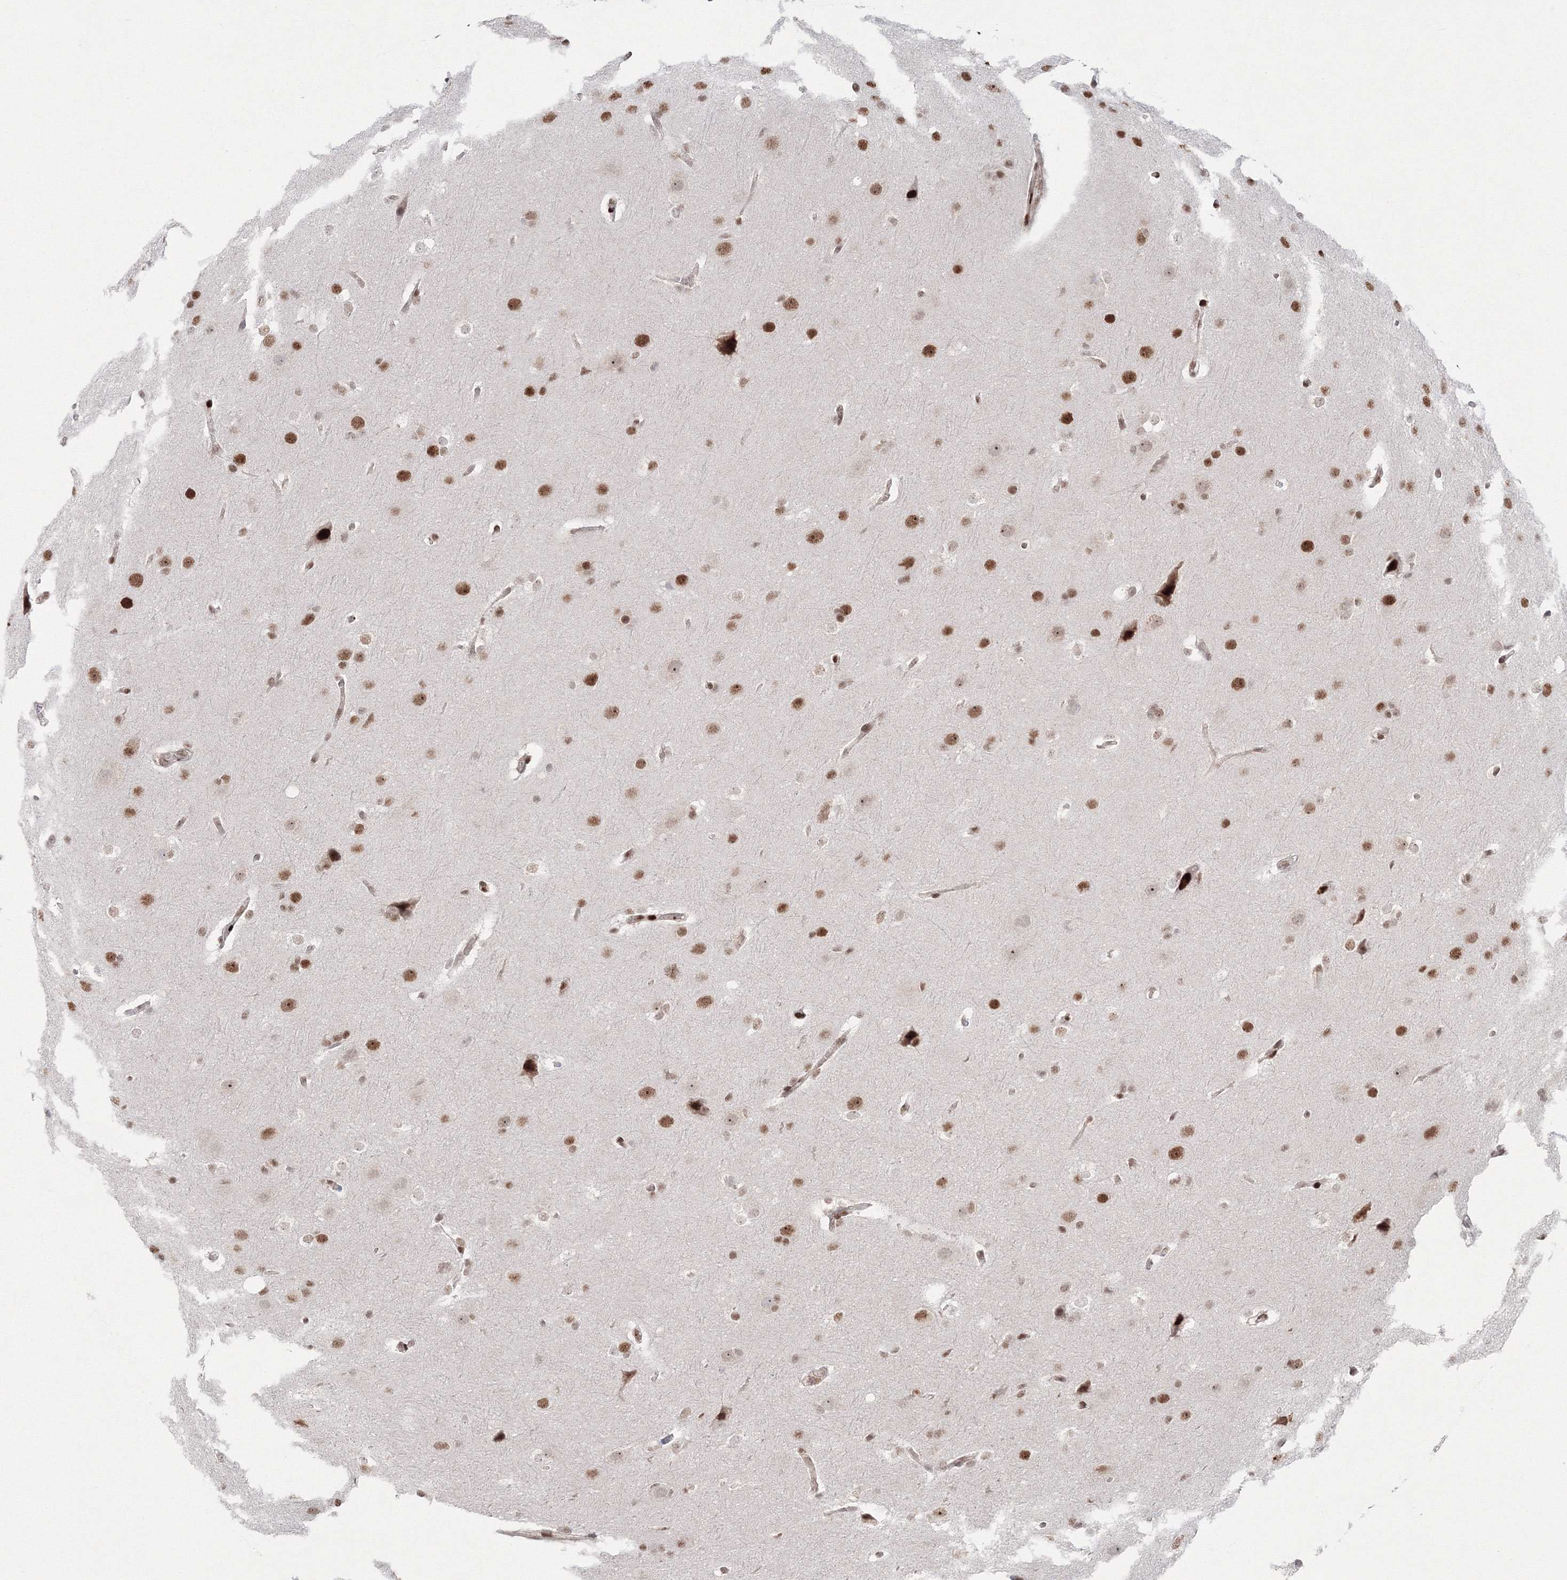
{"staining": {"intensity": "moderate", "quantity": ">75%", "location": "nuclear"}, "tissue": "glioma", "cell_type": "Tumor cells", "image_type": "cancer", "snomed": [{"axis": "morphology", "description": "Glioma, malignant, Low grade"}, {"axis": "topography", "description": "Brain"}], "caption": "Human malignant glioma (low-grade) stained with a brown dye demonstrates moderate nuclear positive positivity in about >75% of tumor cells.", "gene": "LIG1", "patient": {"sex": "female", "age": 37}}